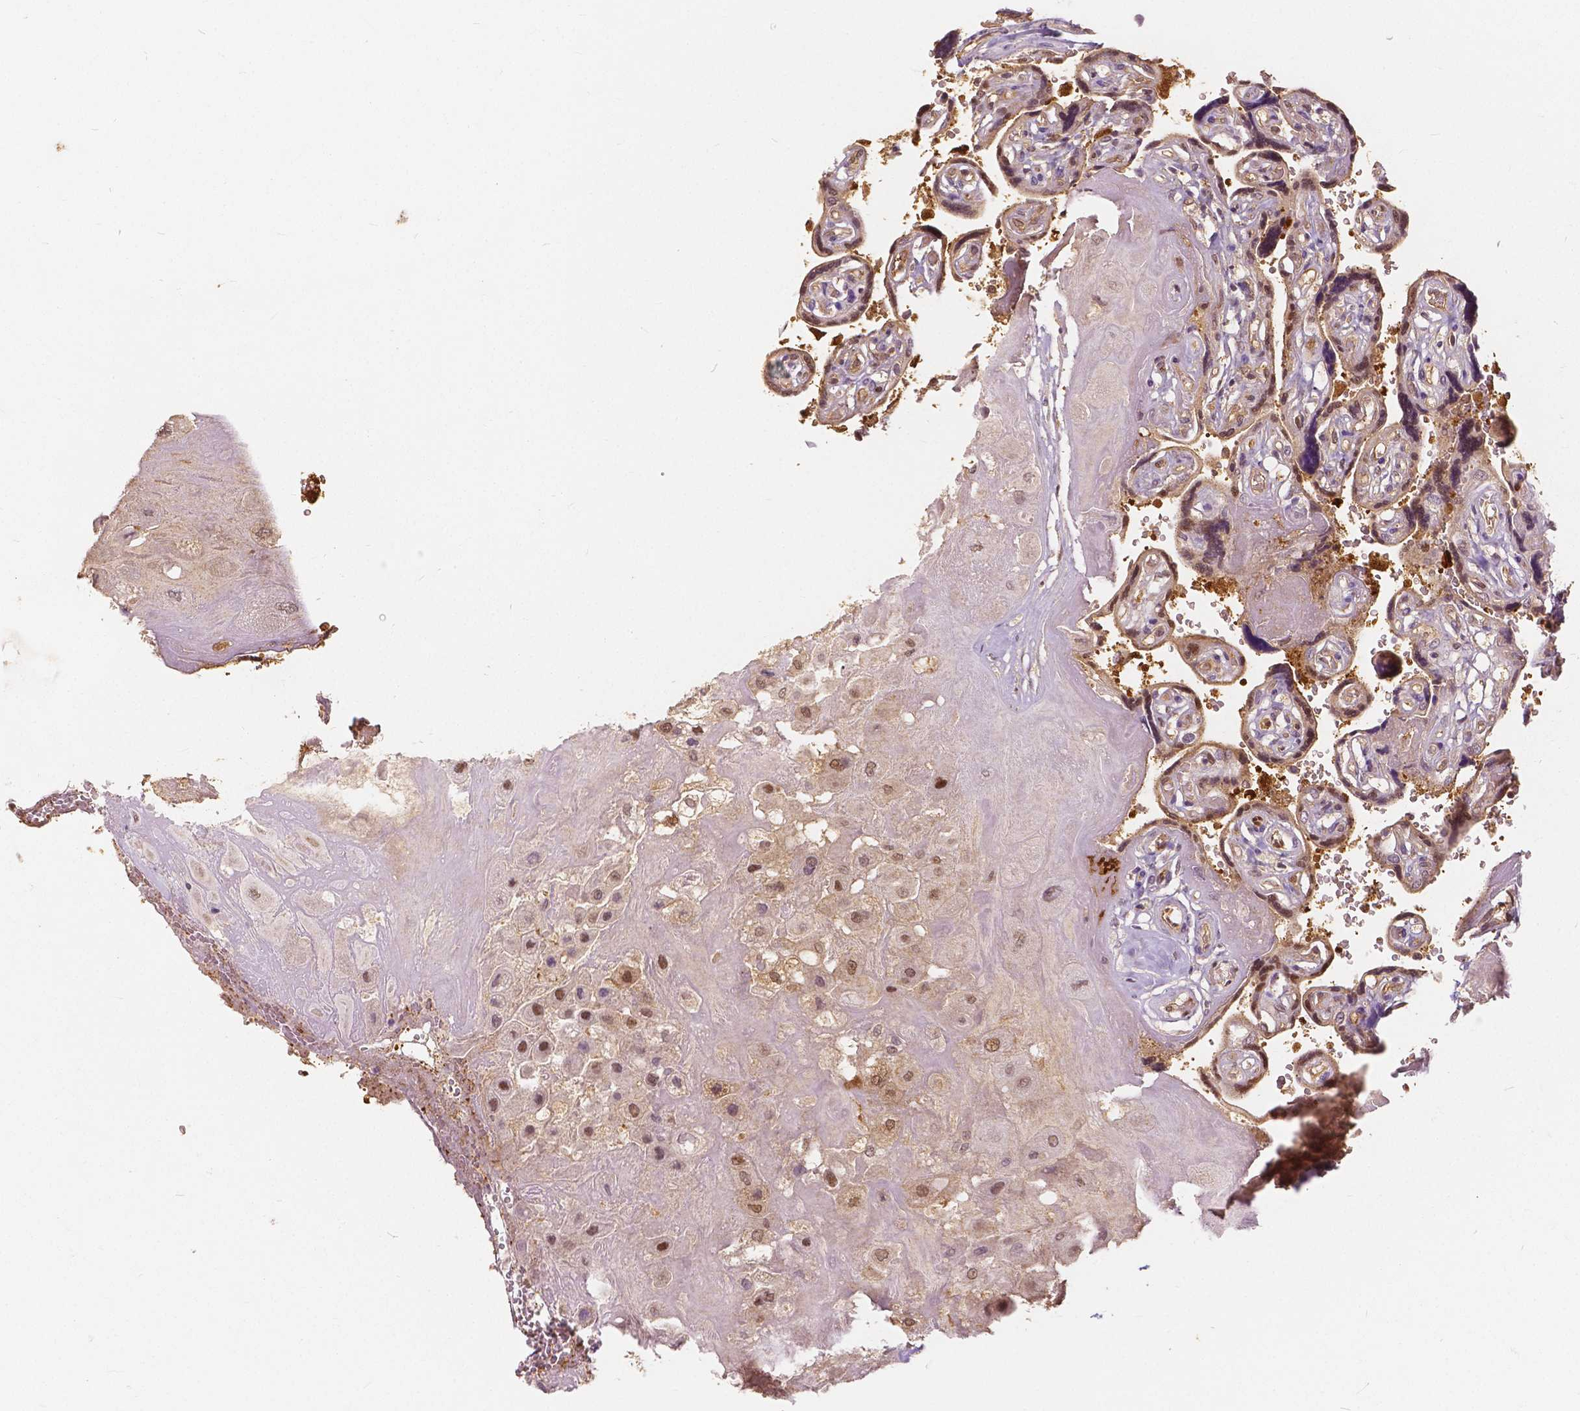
{"staining": {"intensity": "moderate", "quantity": "25%-75%", "location": "nuclear"}, "tissue": "placenta", "cell_type": "Decidual cells", "image_type": "normal", "snomed": [{"axis": "morphology", "description": "Normal tissue, NOS"}, {"axis": "topography", "description": "Placenta"}], "caption": "The immunohistochemical stain labels moderate nuclear positivity in decidual cells of normal placenta. (IHC, brightfield microscopy, high magnification).", "gene": "NAPRT", "patient": {"sex": "female", "age": 32}}